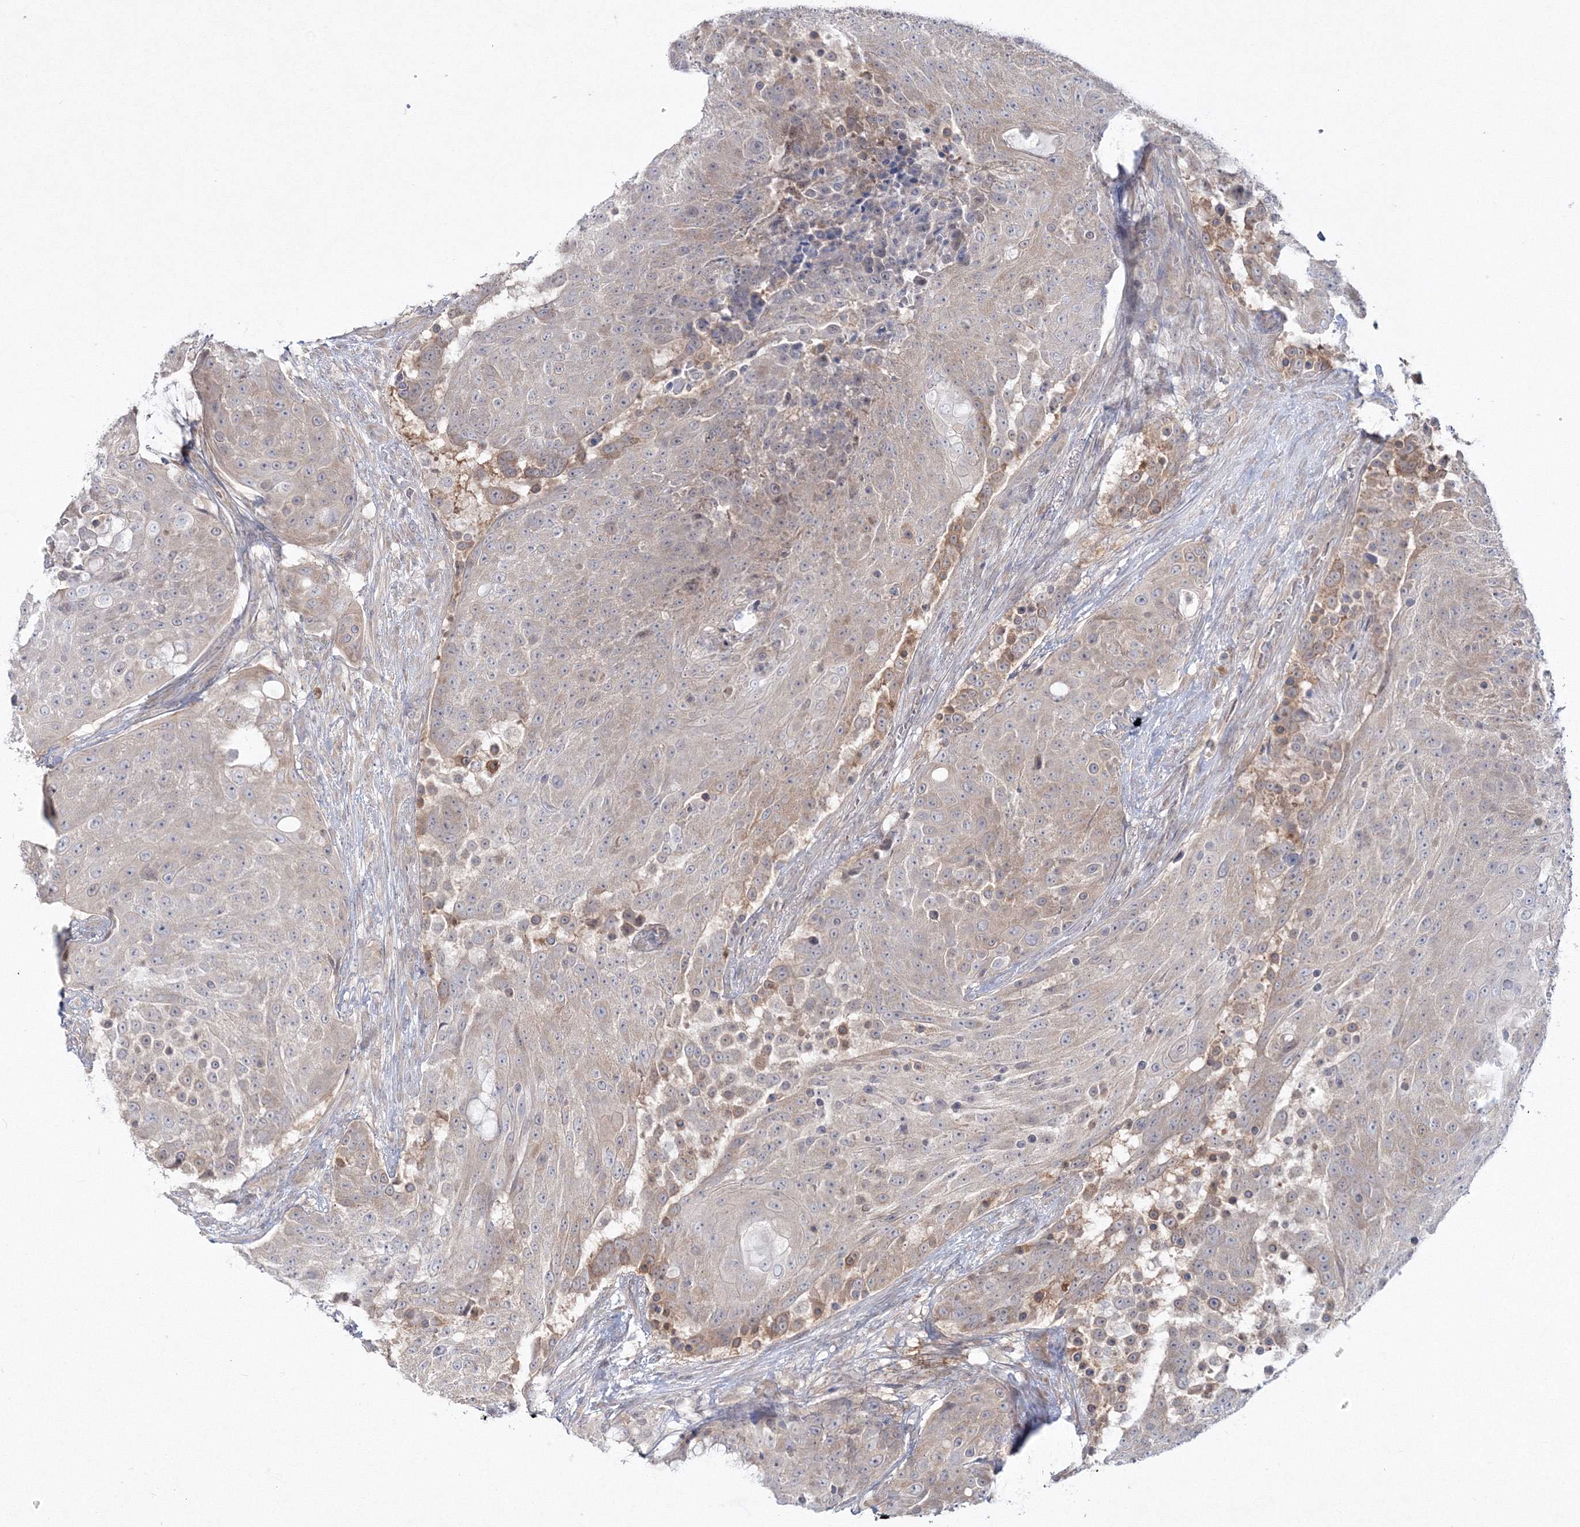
{"staining": {"intensity": "weak", "quantity": "<25%", "location": "cytoplasmic/membranous"}, "tissue": "urothelial cancer", "cell_type": "Tumor cells", "image_type": "cancer", "snomed": [{"axis": "morphology", "description": "Urothelial carcinoma, High grade"}, {"axis": "topography", "description": "Urinary bladder"}], "caption": "Micrograph shows no significant protein positivity in tumor cells of high-grade urothelial carcinoma.", "gene": "IPMK", "patient": {"sex": "female", "age": 63}}